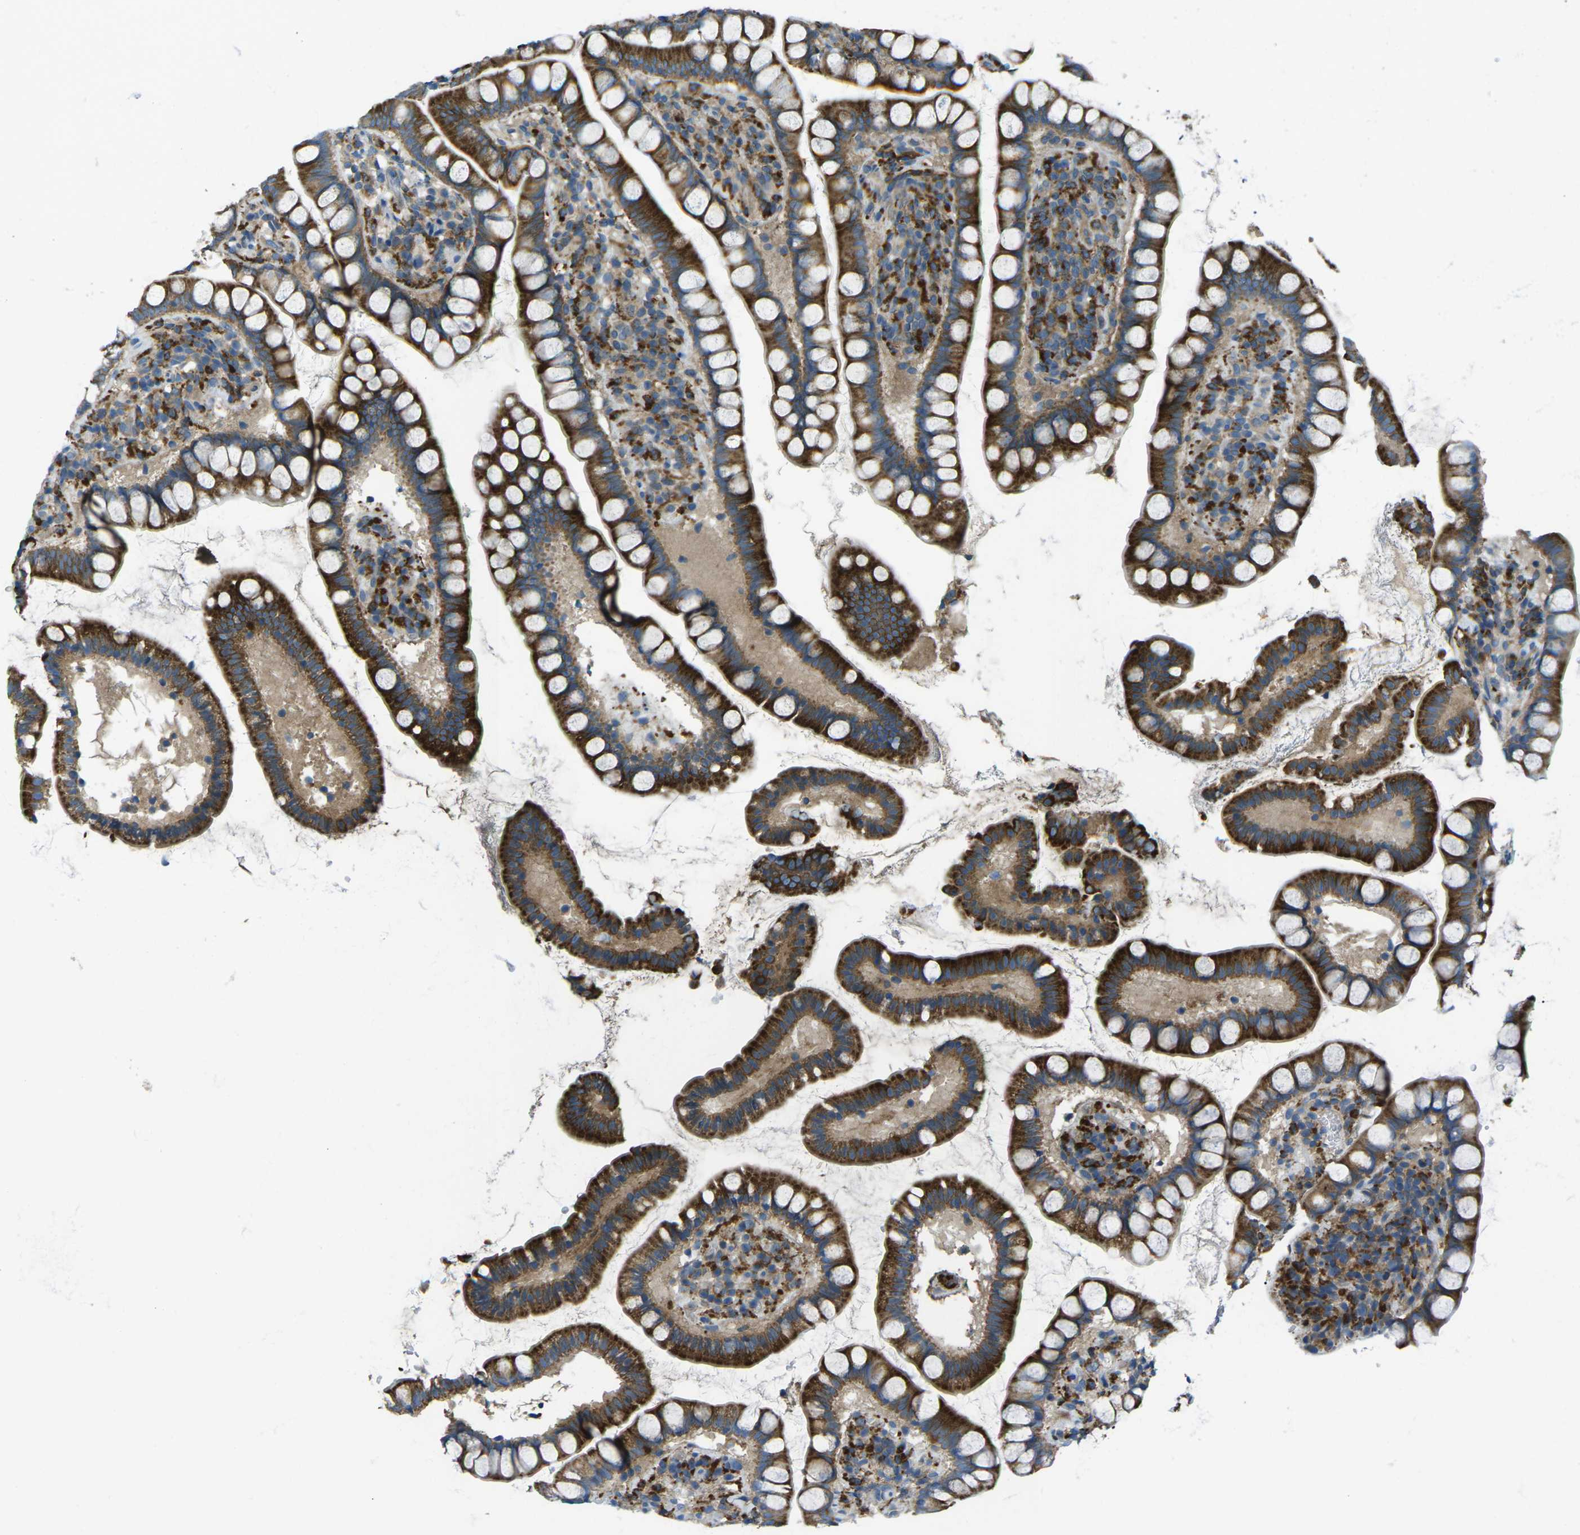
{"staining": {"intensity": "strong", "quantity": ">75%", "location": "cytoplasmic/membranous"}, "tissue": "small intestine", "cell_type": "Glandular cells", "image_type": "normal", "snomed": [{"axis": "morphology", "description": "Normal tissue, NOS"}, {"axis": "topography", "description": "Small intestine"}], "caption": "Immunohistochemistry (IHC) of benign small intestine displays high levels of strong cytoplasmic/membranous positivity in approximately >75% of glandular cells.", "gene": "CDK17", "patient": {"sex": "female", "age": 84}}